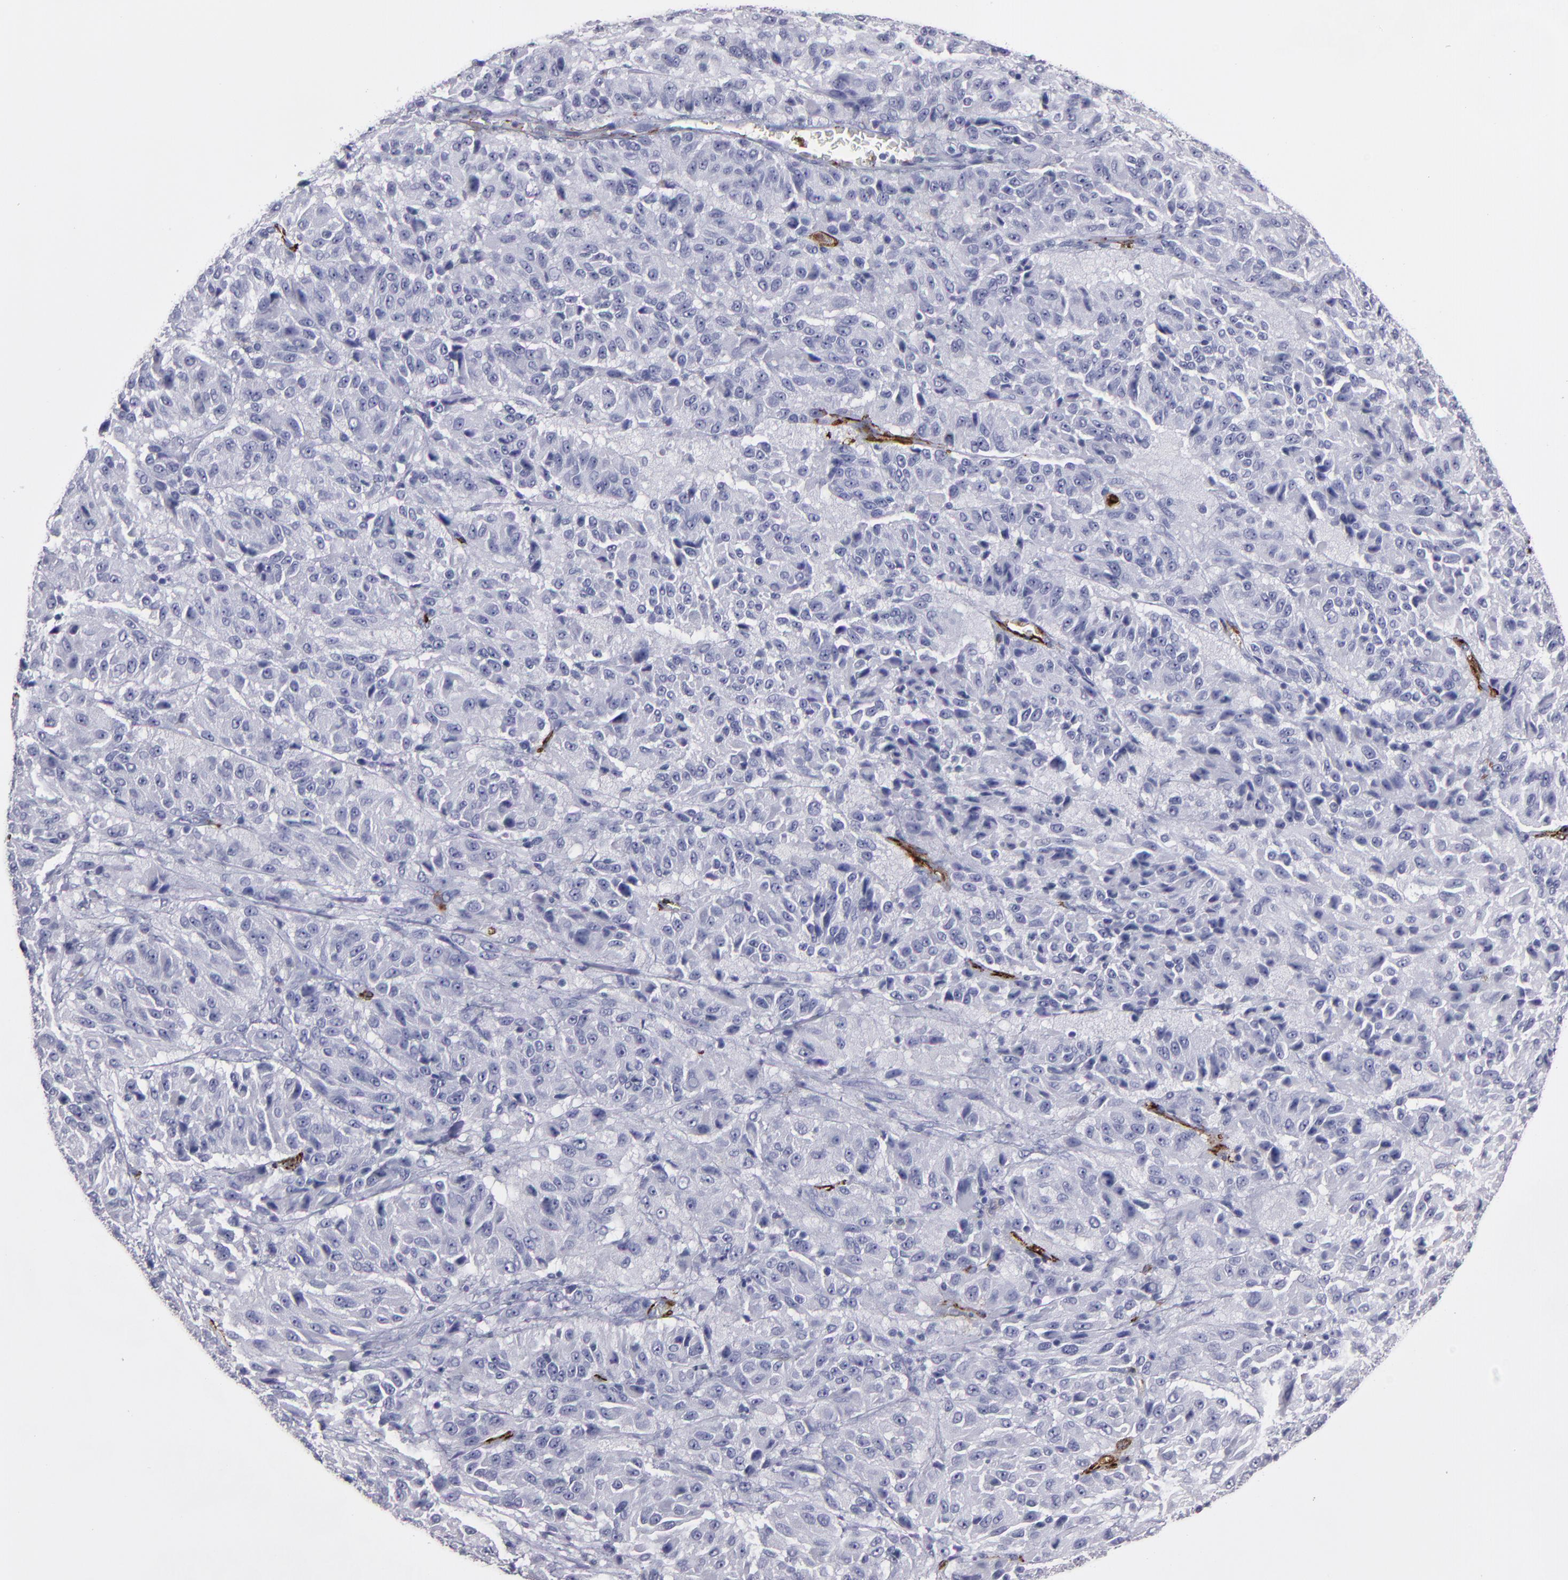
{"staining": {"intensity": "negative", "quantity": "none", "location": "none"}, "tissue": "melanoma", "cell_type": "Tumor cells", "image_type": "cancer", "snomed": [{"axis": "morphology", "description": "Malignant melanoma, Metastatic site"}, {"axis": "topography", "description": "Lung"}], "caption": "Tumor cells are negative for brown protein staining in malignant melanoma (metastatic site).", "gene": "CD36", "patient": {"sex": "male", "age": 64}}